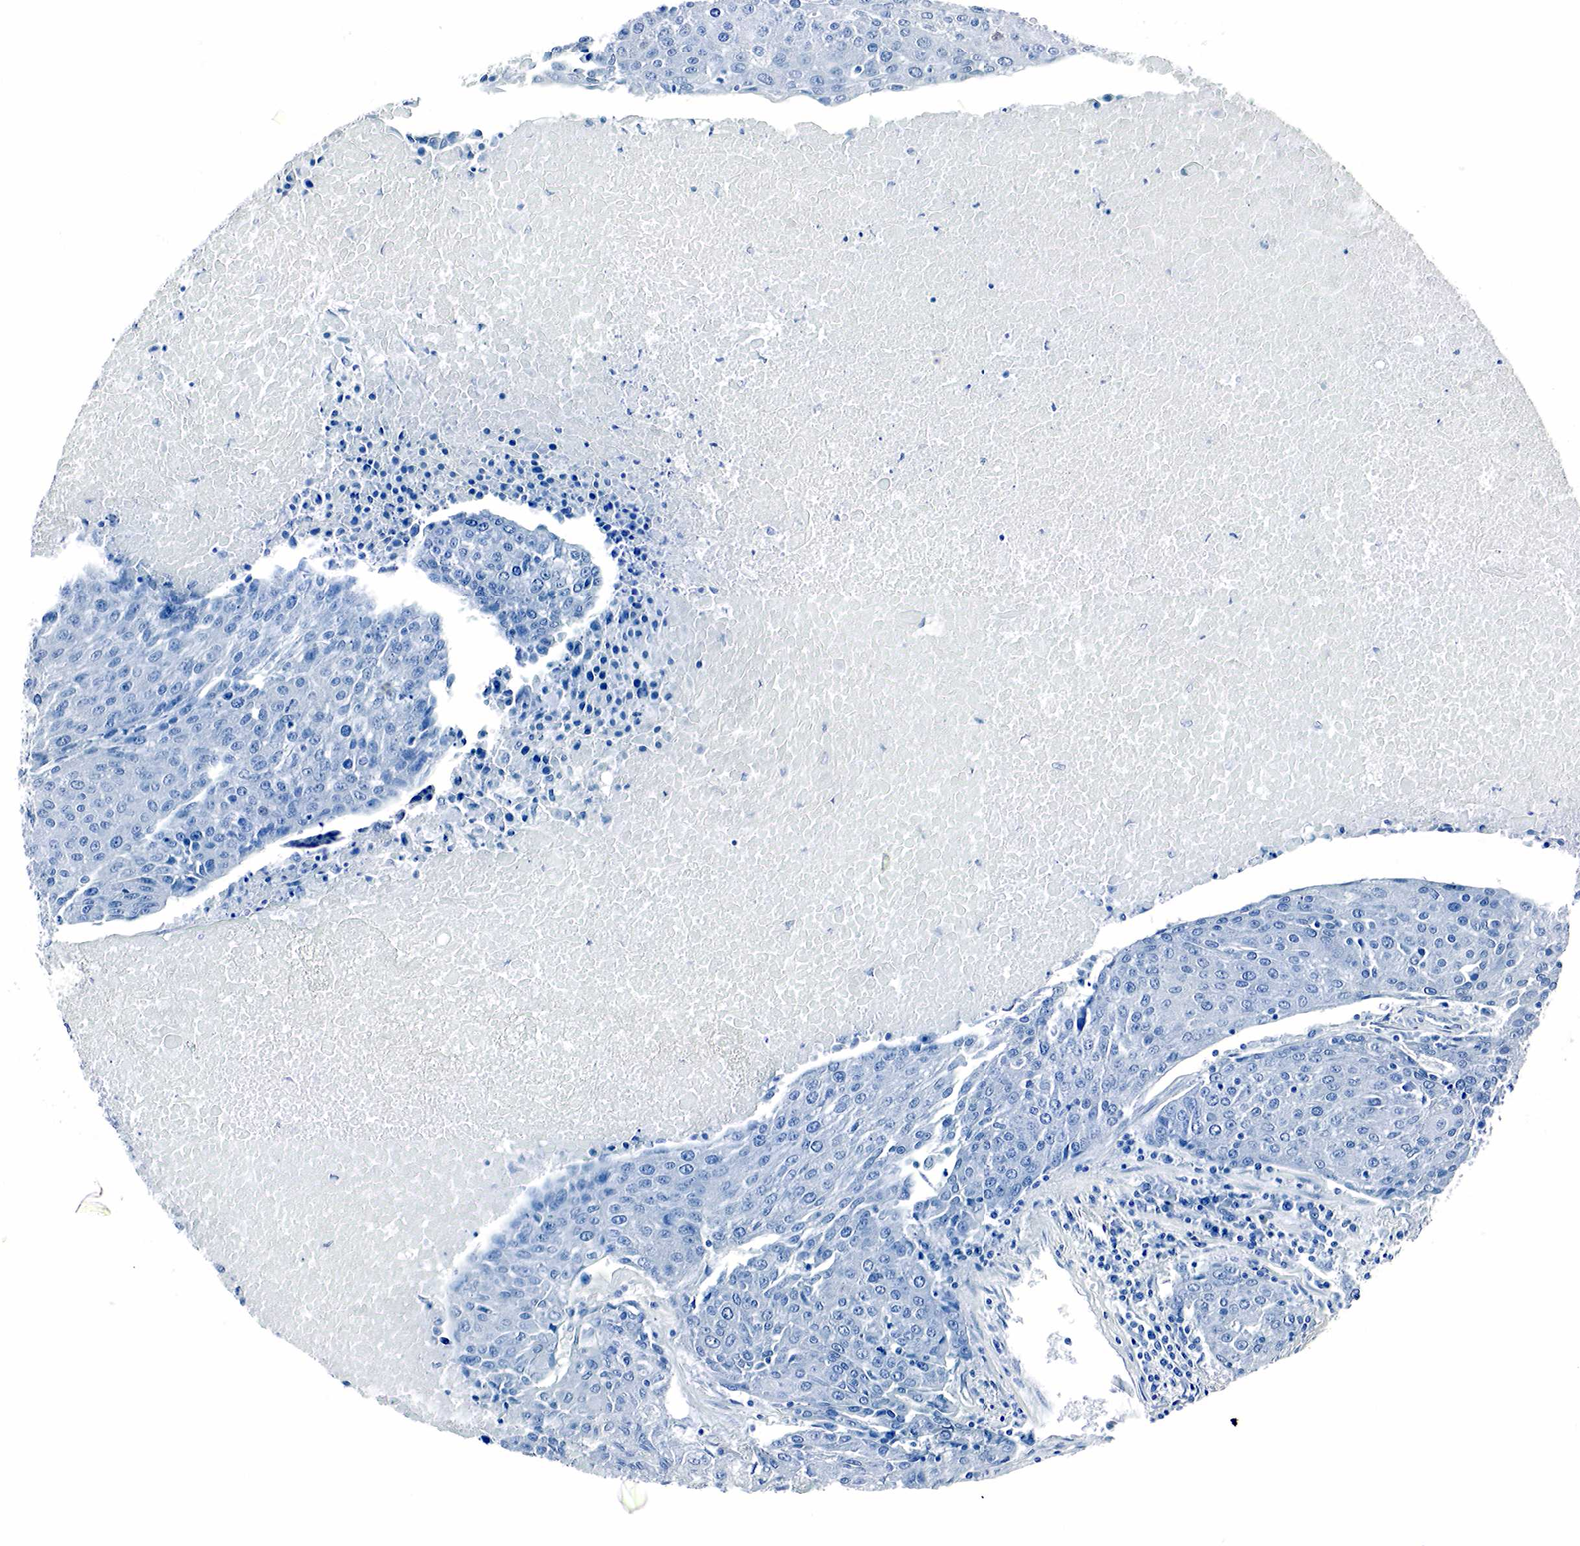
{"staining": {"intensity": "negative", "quantity": "none", "location": "none"}, "tissue": "urothelial cancer", "cell_type": "Tumor cells", "image_type": "cancer", "snomed": [{"axis": "morphology", "description": "Urothelial carcinoma, High grade"}, {"axis": "topography", "description": "Urinary bladder"}], "caption": "Urothelial cancer was stained to show a protein in brown. There is no significant positivity in tumor cells.", "gene": "GCG", "patient": {"sex": "female", "age": 85}}